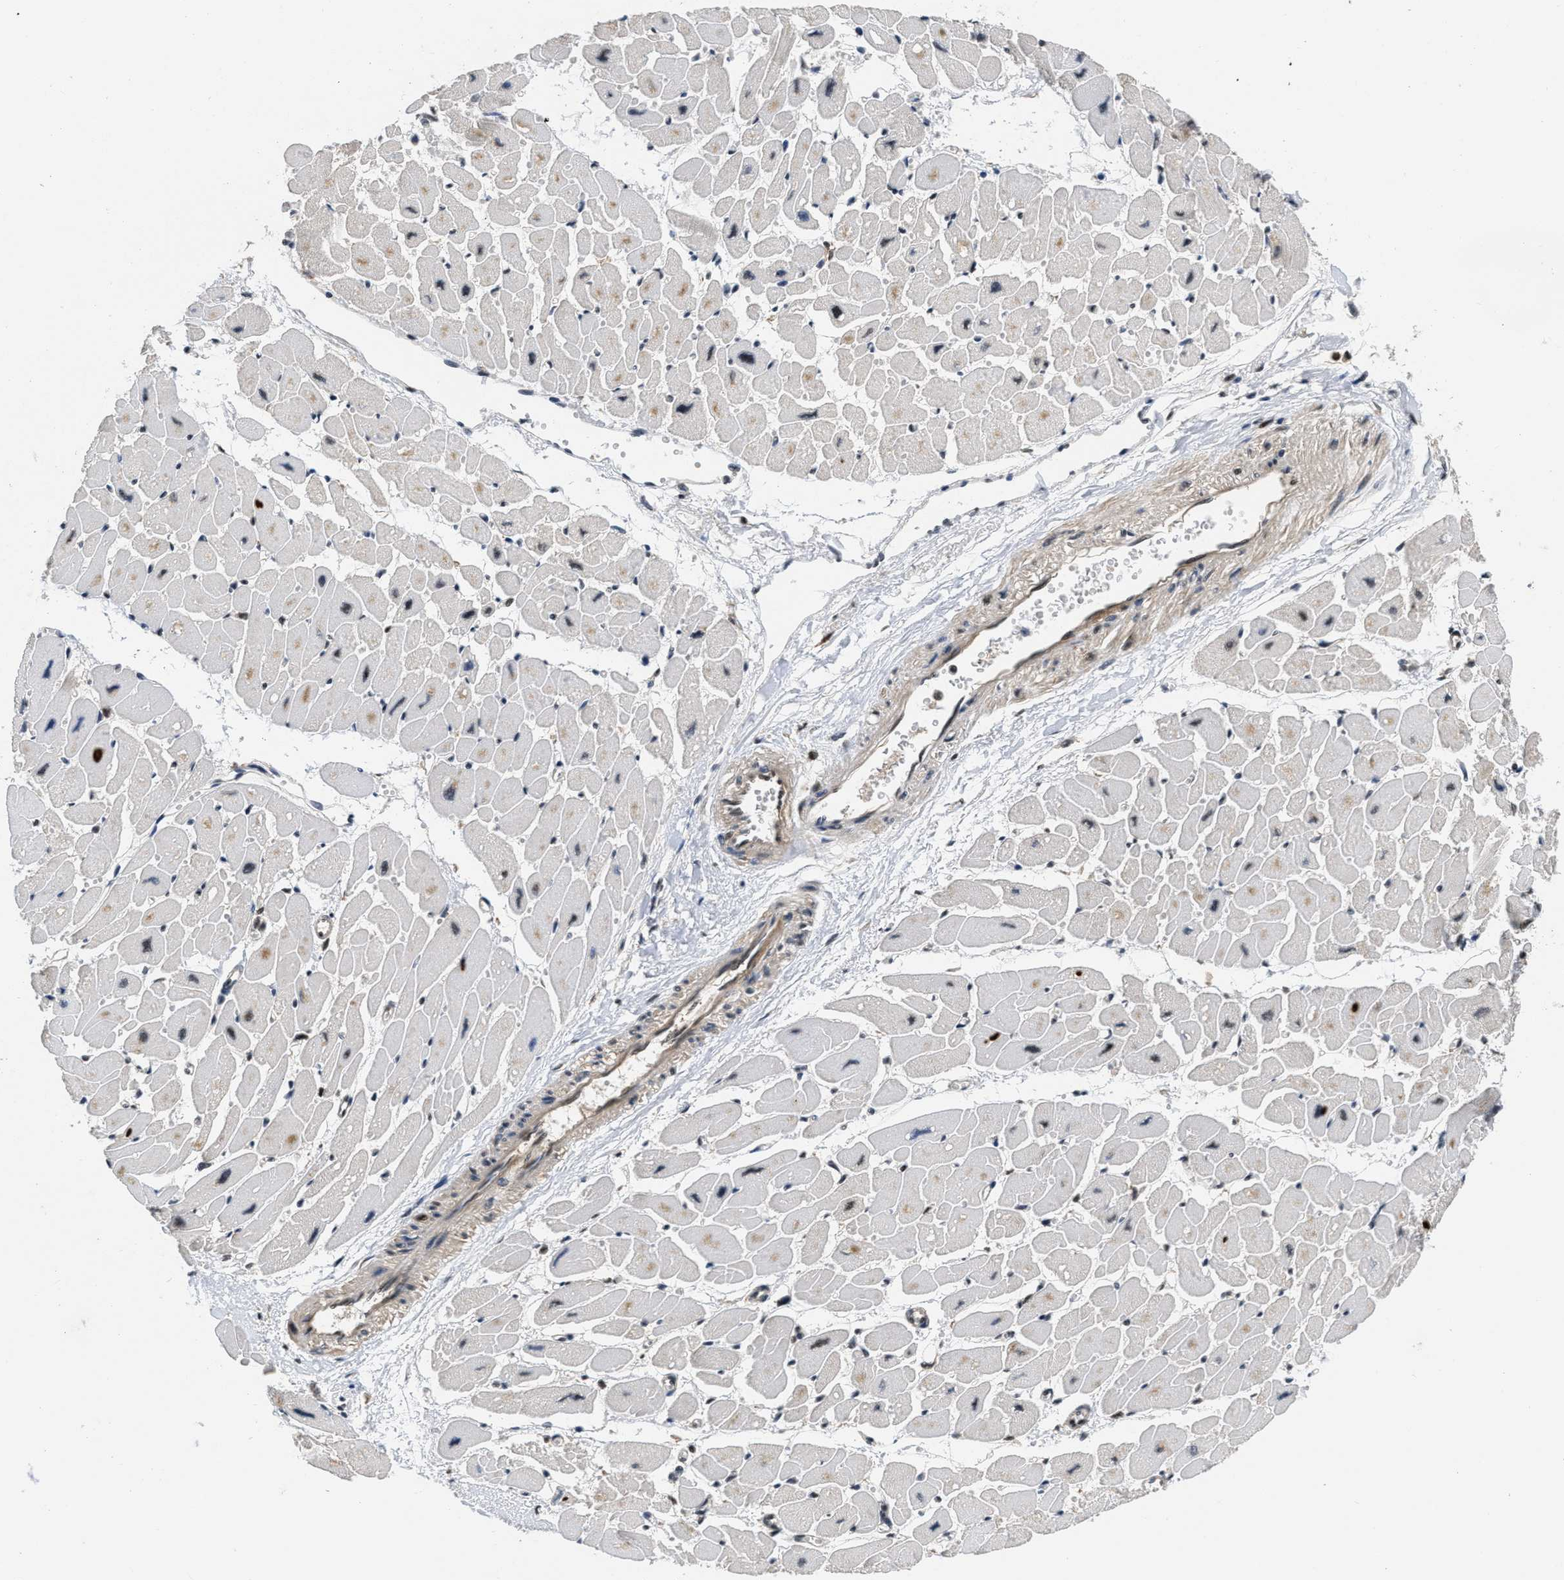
{"staining": {"intensity": "moderate", "quantity": "25%-75%", "location": "cytoplasmic/membranous,nuclear"}, "tissue": "heart muscle", "cell_type": "Cardiomyocytes", "image_type": "normal", "snomed": [{"axis": "morphology", "description": "Normal tissue, NOS"}, {"axis": "topography", "description": "Heart"}], "caption": "Immunohistochemical staining of normal heart muscle displays medium levels of moderate cytoplasmic/membranous,nuclear staining in approximately 25%-75% of cardiomyocytes.", "gene": "CUL4B", "patient": {"sex": "female", "age": 54}}